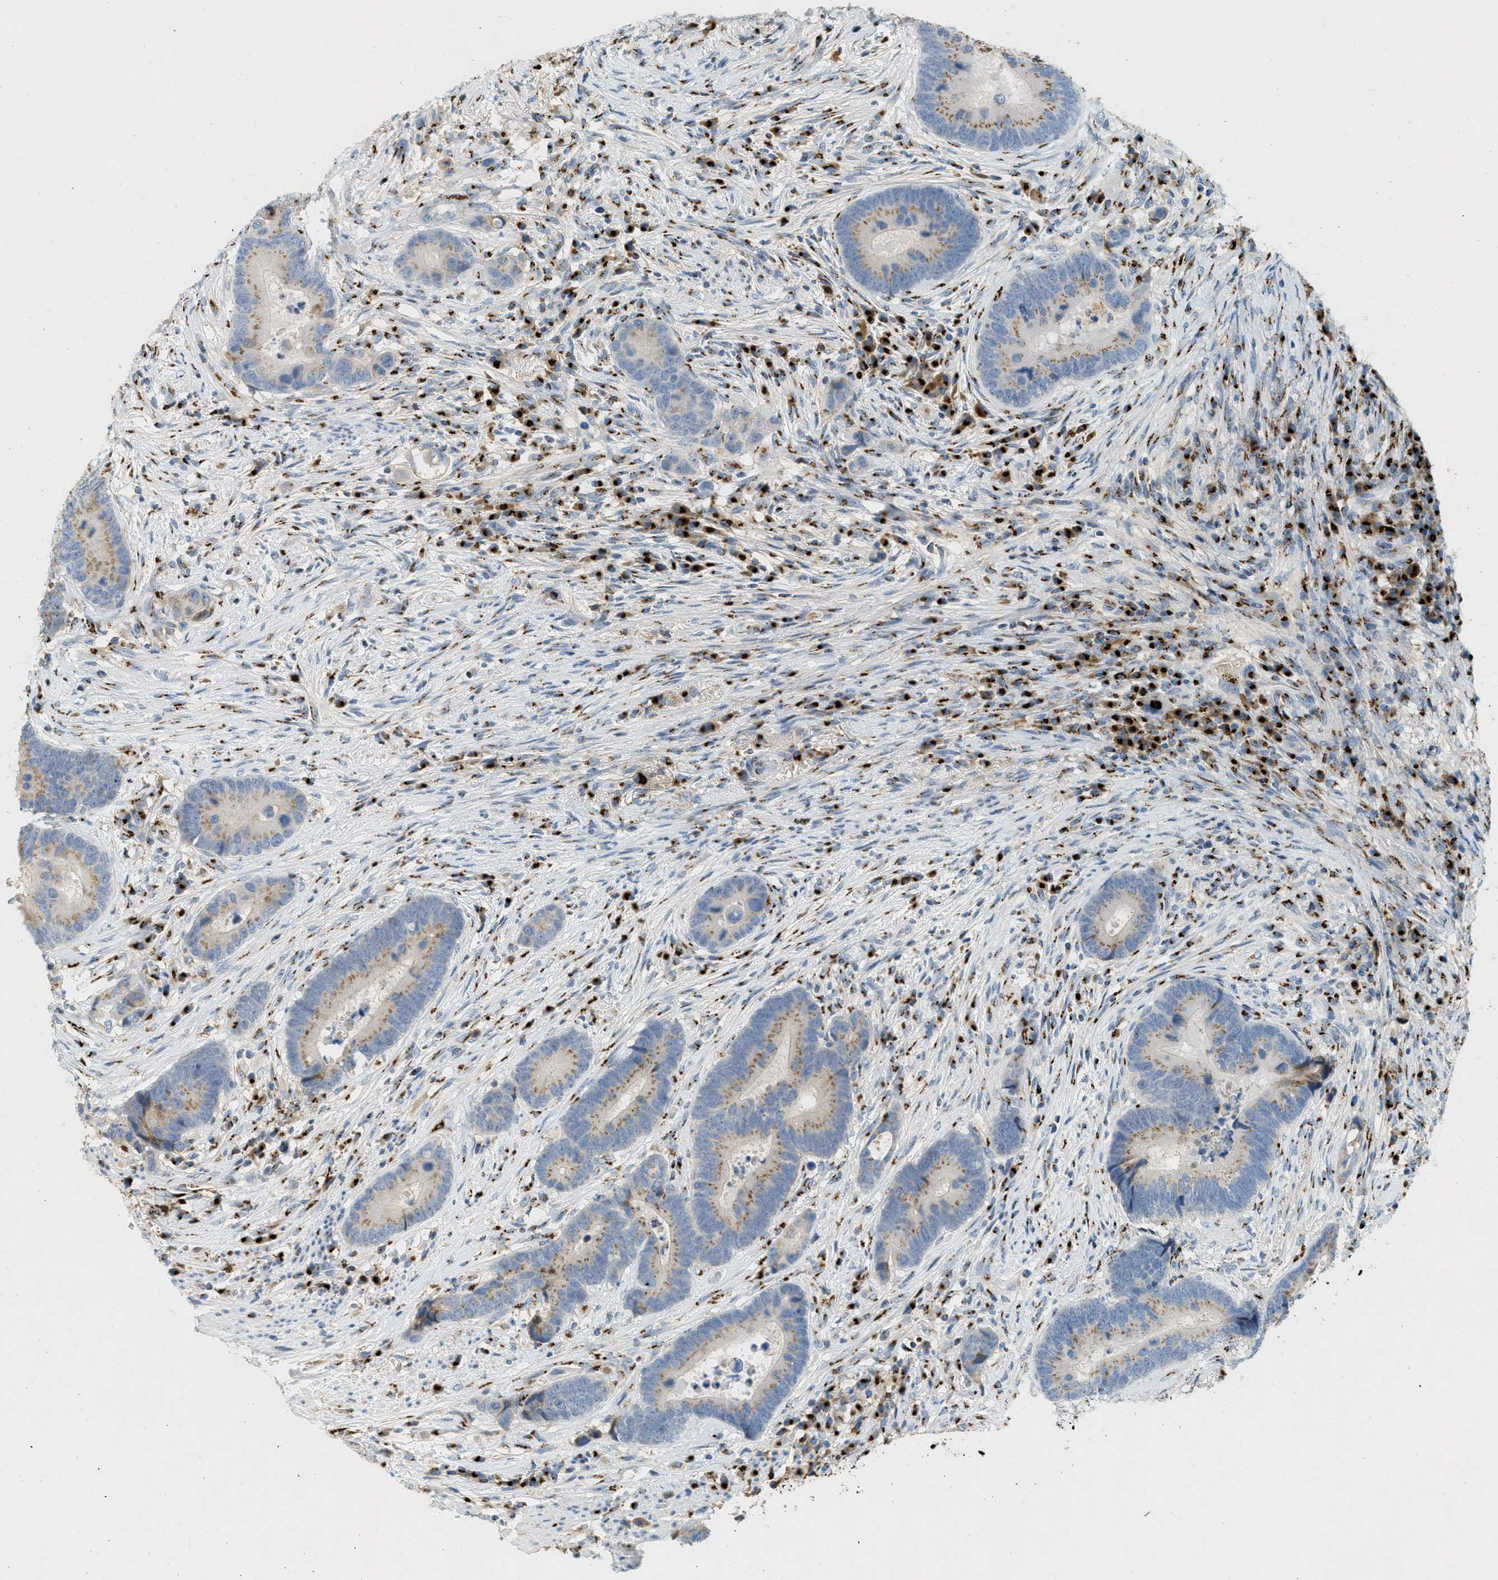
{"staining": {"intensity": "weak", "quantity": "25%-75%", "location": "cytoplasmic/membranous"}, "tissue": "colorectal cancer", "cell_type": "Tumor cells", "image_type": "cancer", "snomed": [{"axis": "morphology", "description": "Adenocarcinoma, NOS"}, {"axis": "topography", "description": "Rectum"}], "caption": "Colorectal cancer stained with a protein marker shows weak staining in tumor cells.", "gene": "ENTPD4", "patient": {"sex": "female", "age": 89}}